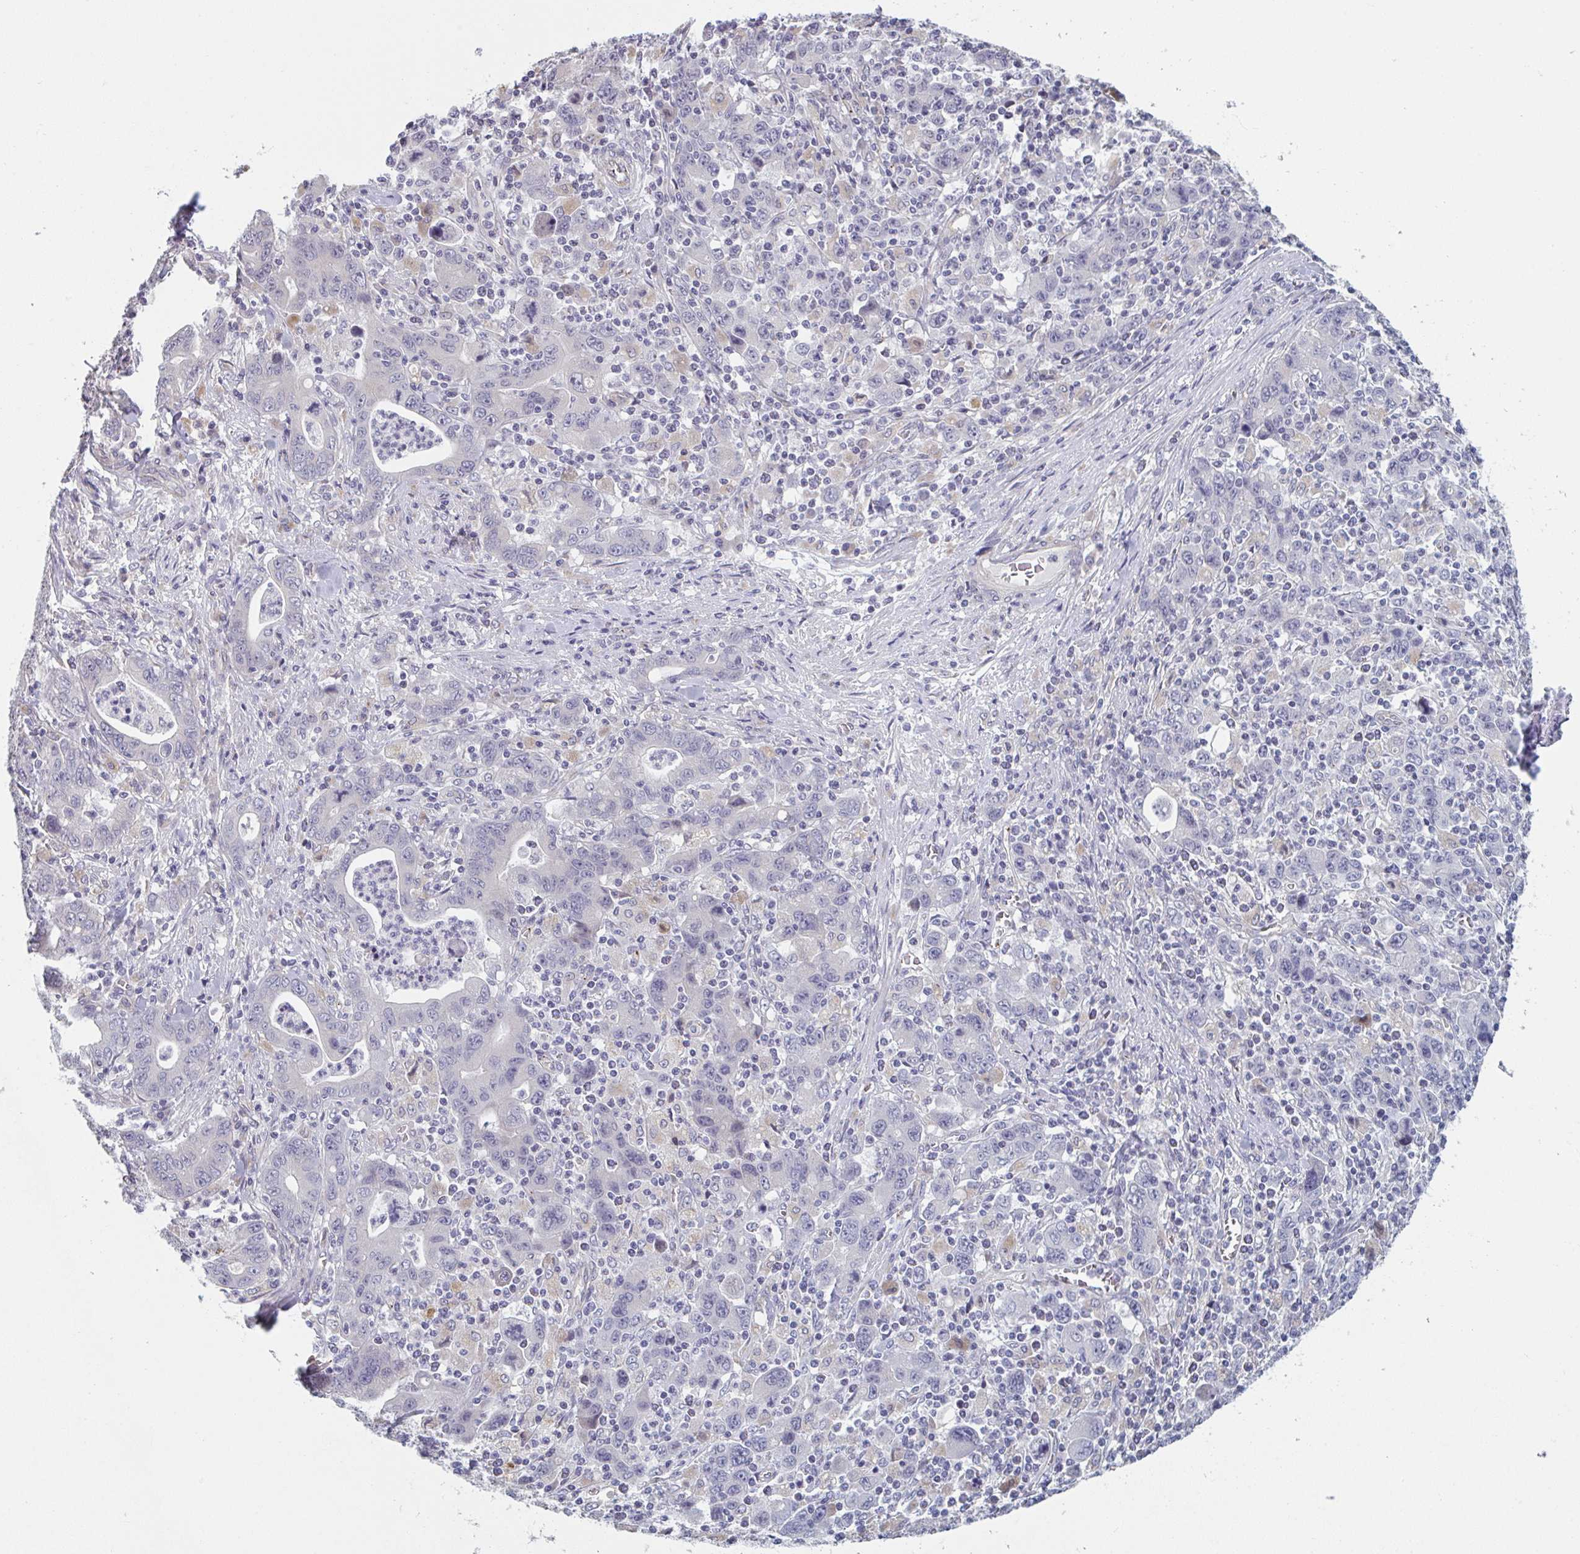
{"staining": {"intensity": "negative", "quantity": "none", "location": "none"}, "tissue": "stomach cancer", "cell_type": "Tumor cells", "image_type": "cancer", "snomed": [{"axis": "morphology", "description": "Adenocarcinoma, NOS"}, {"axis": "topography", "description": "Stomach, upper"}], "caption": "Tumor cells show no significant positivity in stomach adenocarcinoma. (DAB (3,3'-diaminobenzidine) IHC visualized using brightfield microscopy, high magnification).", "gene": "TNFSF10", "patient": {"sex": "male", "age": 69}}